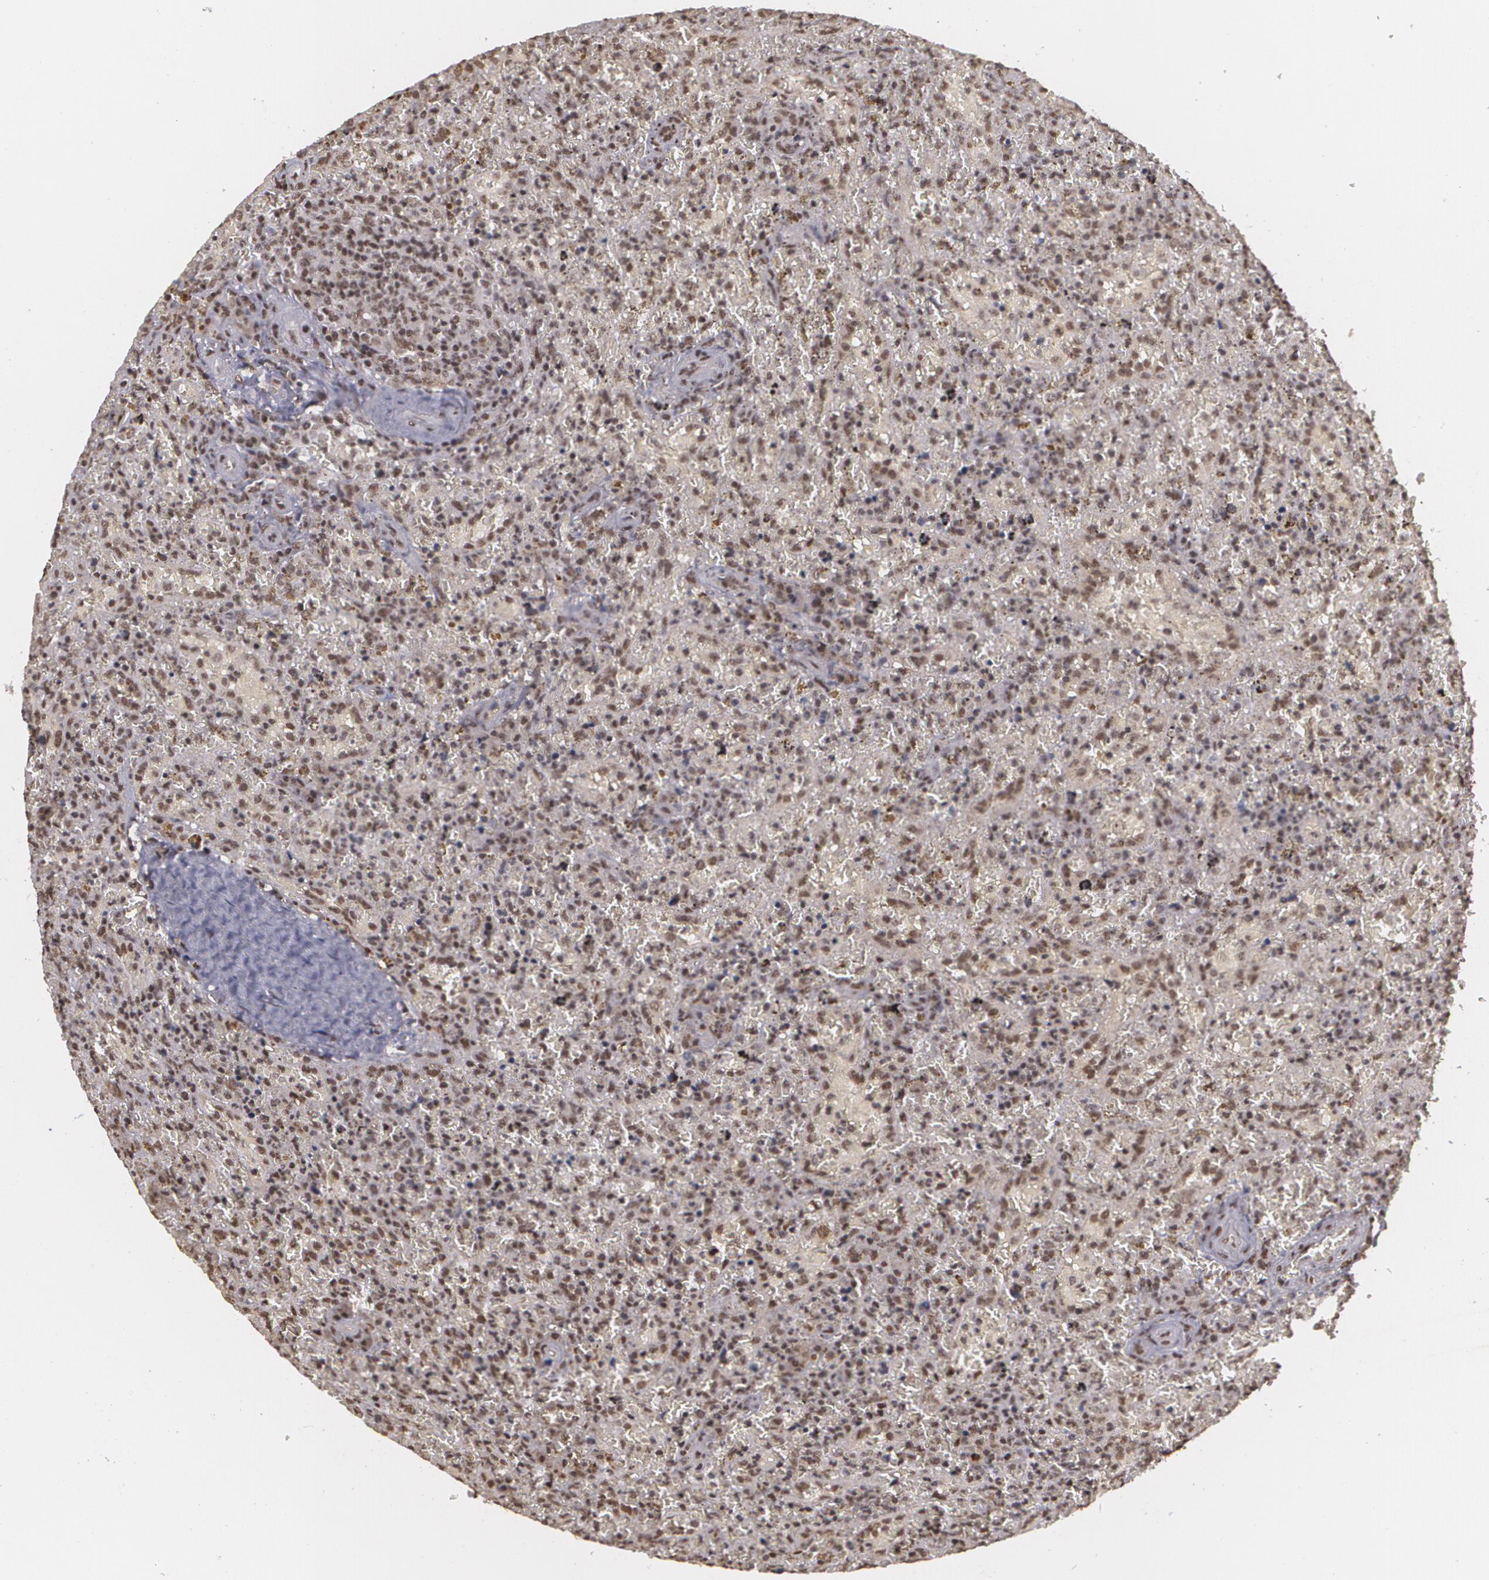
{"staining": {"intensity": "strong", "quantity": ">75%", "location": "nuclear"}, "tissue": "lymphoma", "cell_type": "Tumor cells", "image_type": "cancer", "snomed": [{"axis": "morphology", "description": "Malignant lymphoma, non-Hodgkin's type, High grade"}, {"axis": "topography", "description": "Spleen"}, {"axis": "topography", "description": "Lymph node"}], "caption": "Lymphoma tissue shows strong nuclear positivity in approximately >75% of tumor cells, visualized by immunohistochemistry.", "gene": "RXRB", "patient": {"sex": "female", "age": 70}}